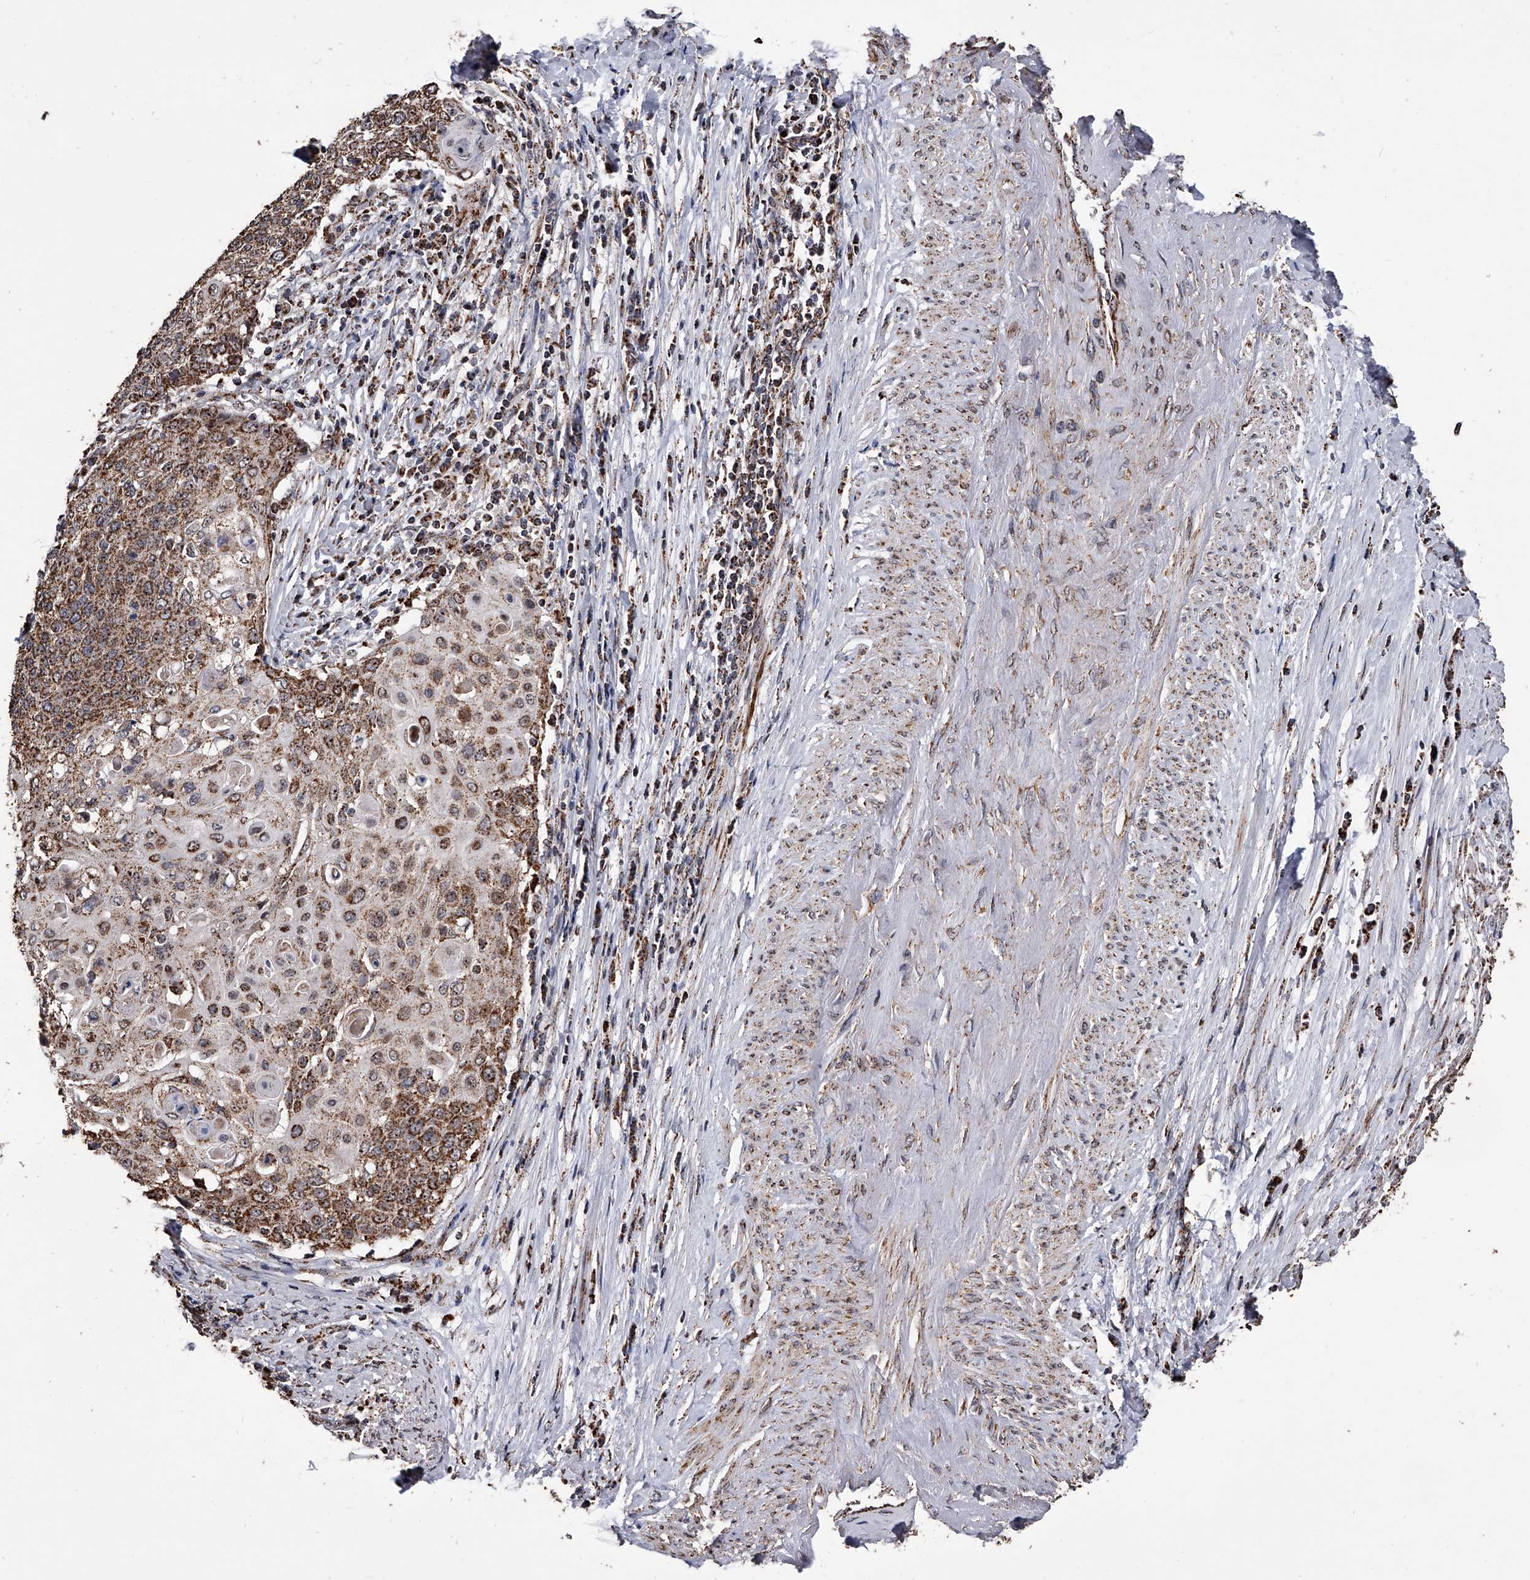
{"staining": {"intensity": "strong", "quantity": ">75%", "location": "cytoplasmic/membranous"}, "tissue": "cervical cancer", "cell_type": "Tumor cells", "image_type": "cancer", "snomed": [{"axis": "morphology", "description": "Squamous cell carcinoma, NOS"}, {"axis": "topography", "description": "Cervix"}], "caption": "Protein analysis of cervical cancer (squamous cell carcinoma) tissue shows strong cytoplasmic/membranous staining in approximately >75% of tumor cells.", "gene": "SMPDL3A", "patient": {"sex": "female", "age": 39}}